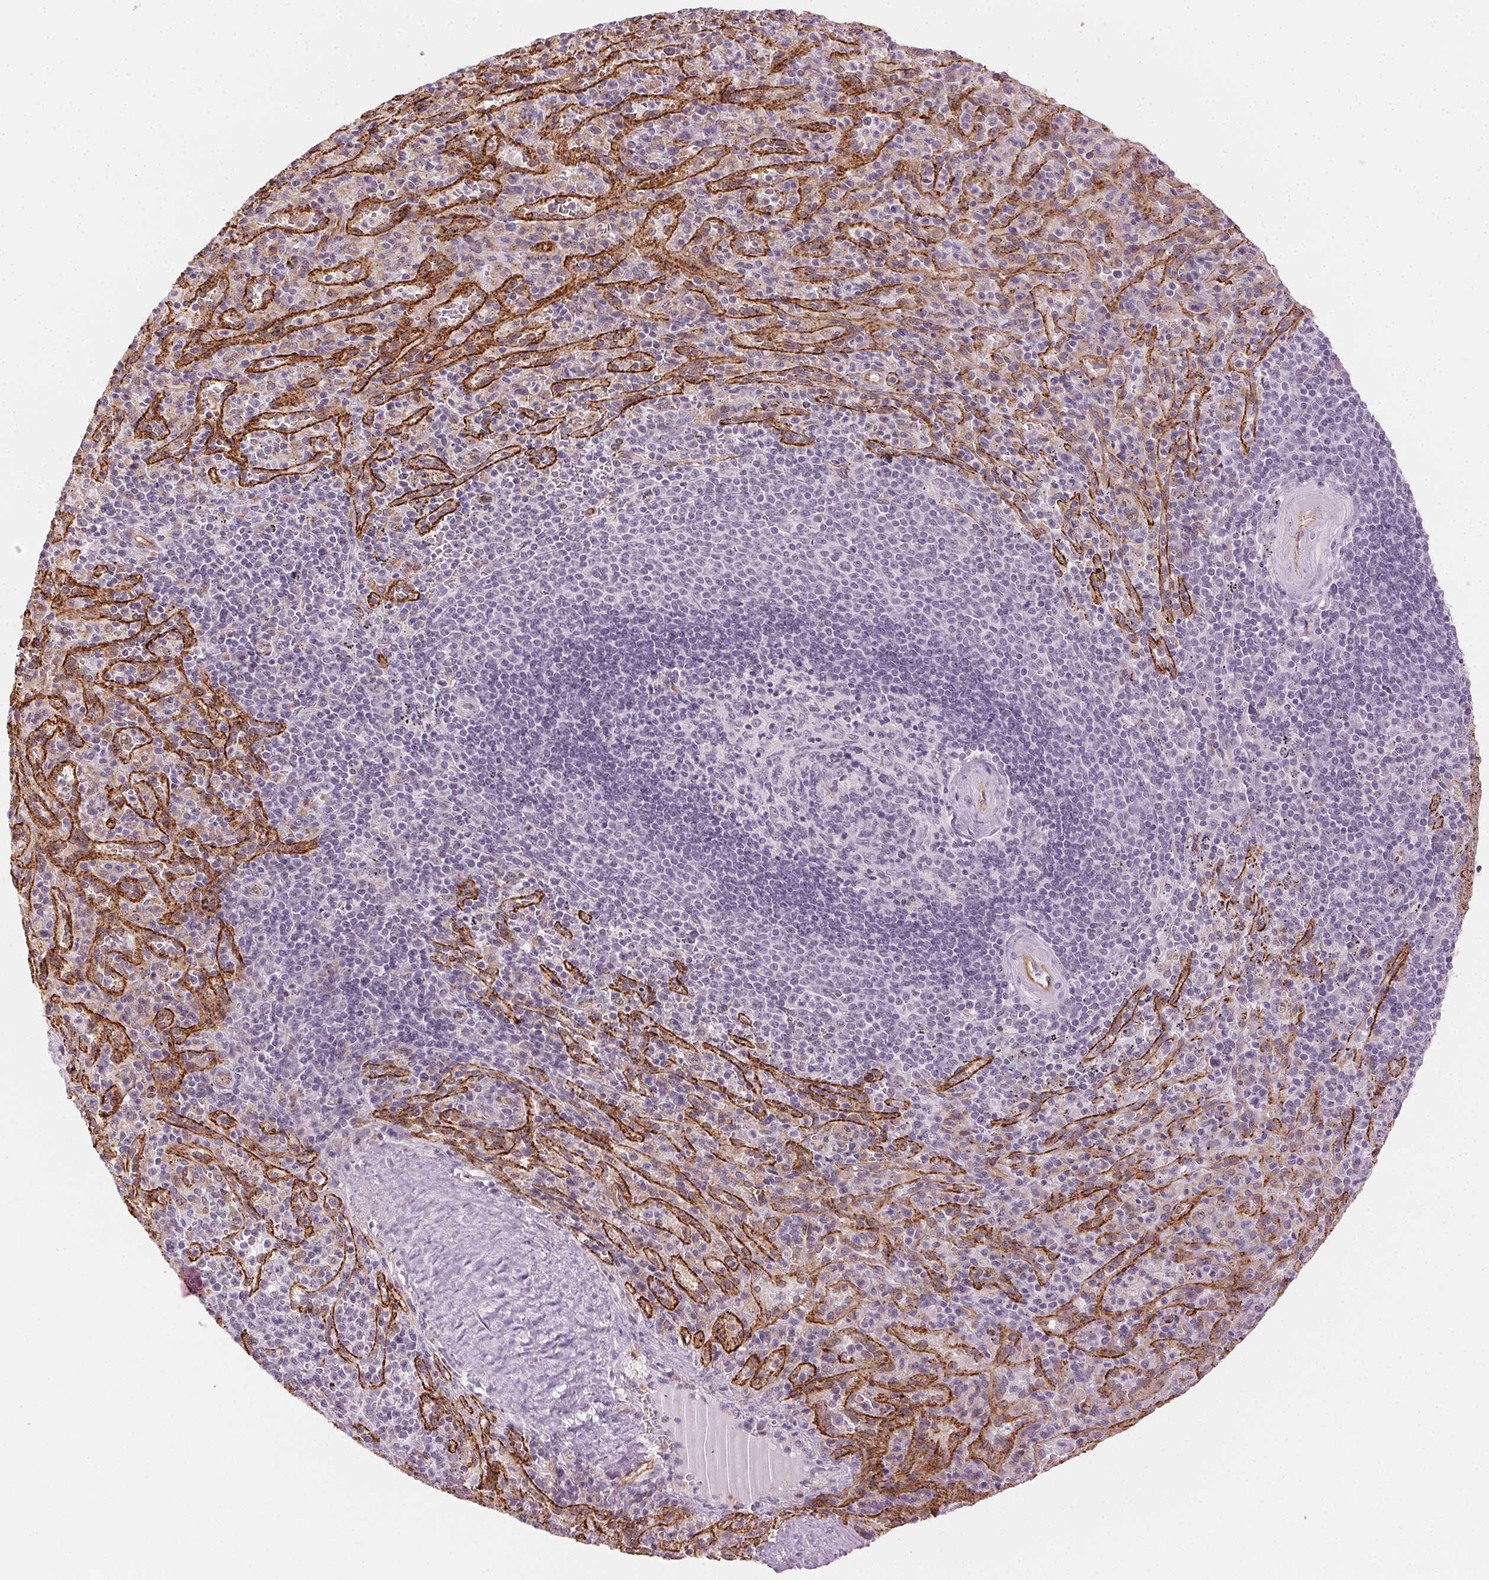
{"staining": {"intensity": "negative", "quantity": "none", "location": "none"}, "tissue": "spleen", "cell_type": "Cells in red pulp", "image_type": "normal", "snomed": [{"axis": "morphology", "description": "Normal tissue, NOS"}, {"axis": "topography", "description": "Spleen"}], "caption": "Photomicrograph shows no protein positivity in cells in red pulp of benign spleen.", "gene": "AIF1L", "patient": {"sex": "male", "age": 57}}